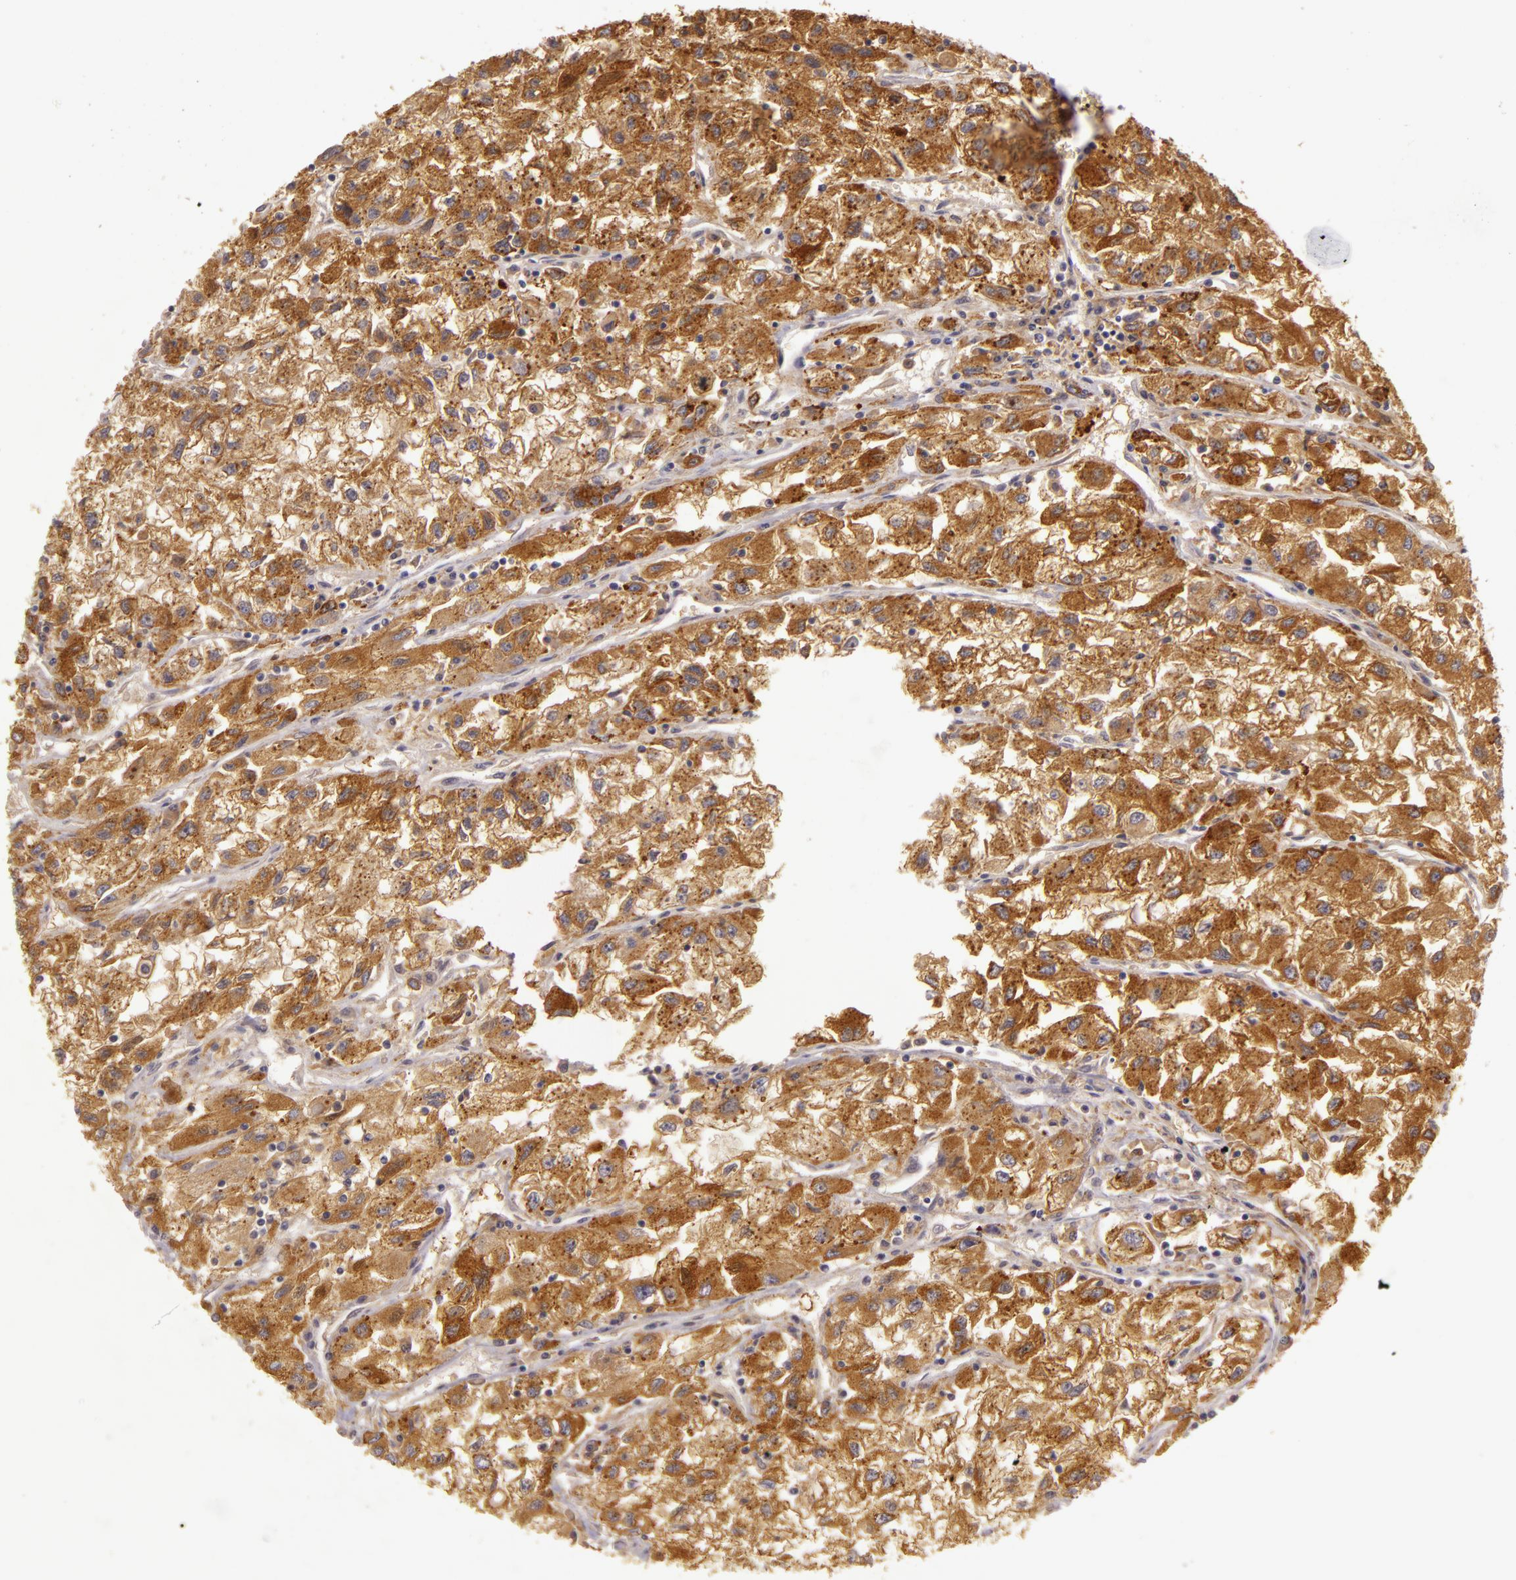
{"staining": {"intensity": "moderate", "quantity": ">75%", "location": "cytoplasmic/membranous"}, "tissue": "renal cancer", "cell_type": "Tumor cells", "image_type": "cancer", "snomed": [{"axis": "morphology", "description": "Adenocarcinoma, NOS"}, {"axis": "topography", "description": "Kidney"}], "caption": "Immunohistochemical staining of renal adenocarcinoma exhibits moderate cytoplasmic/membranous protein staining in approximately >75% of tumor cells.", "gene": "PPP1R3F", "patient": {"sex": "male", "age": 59}}